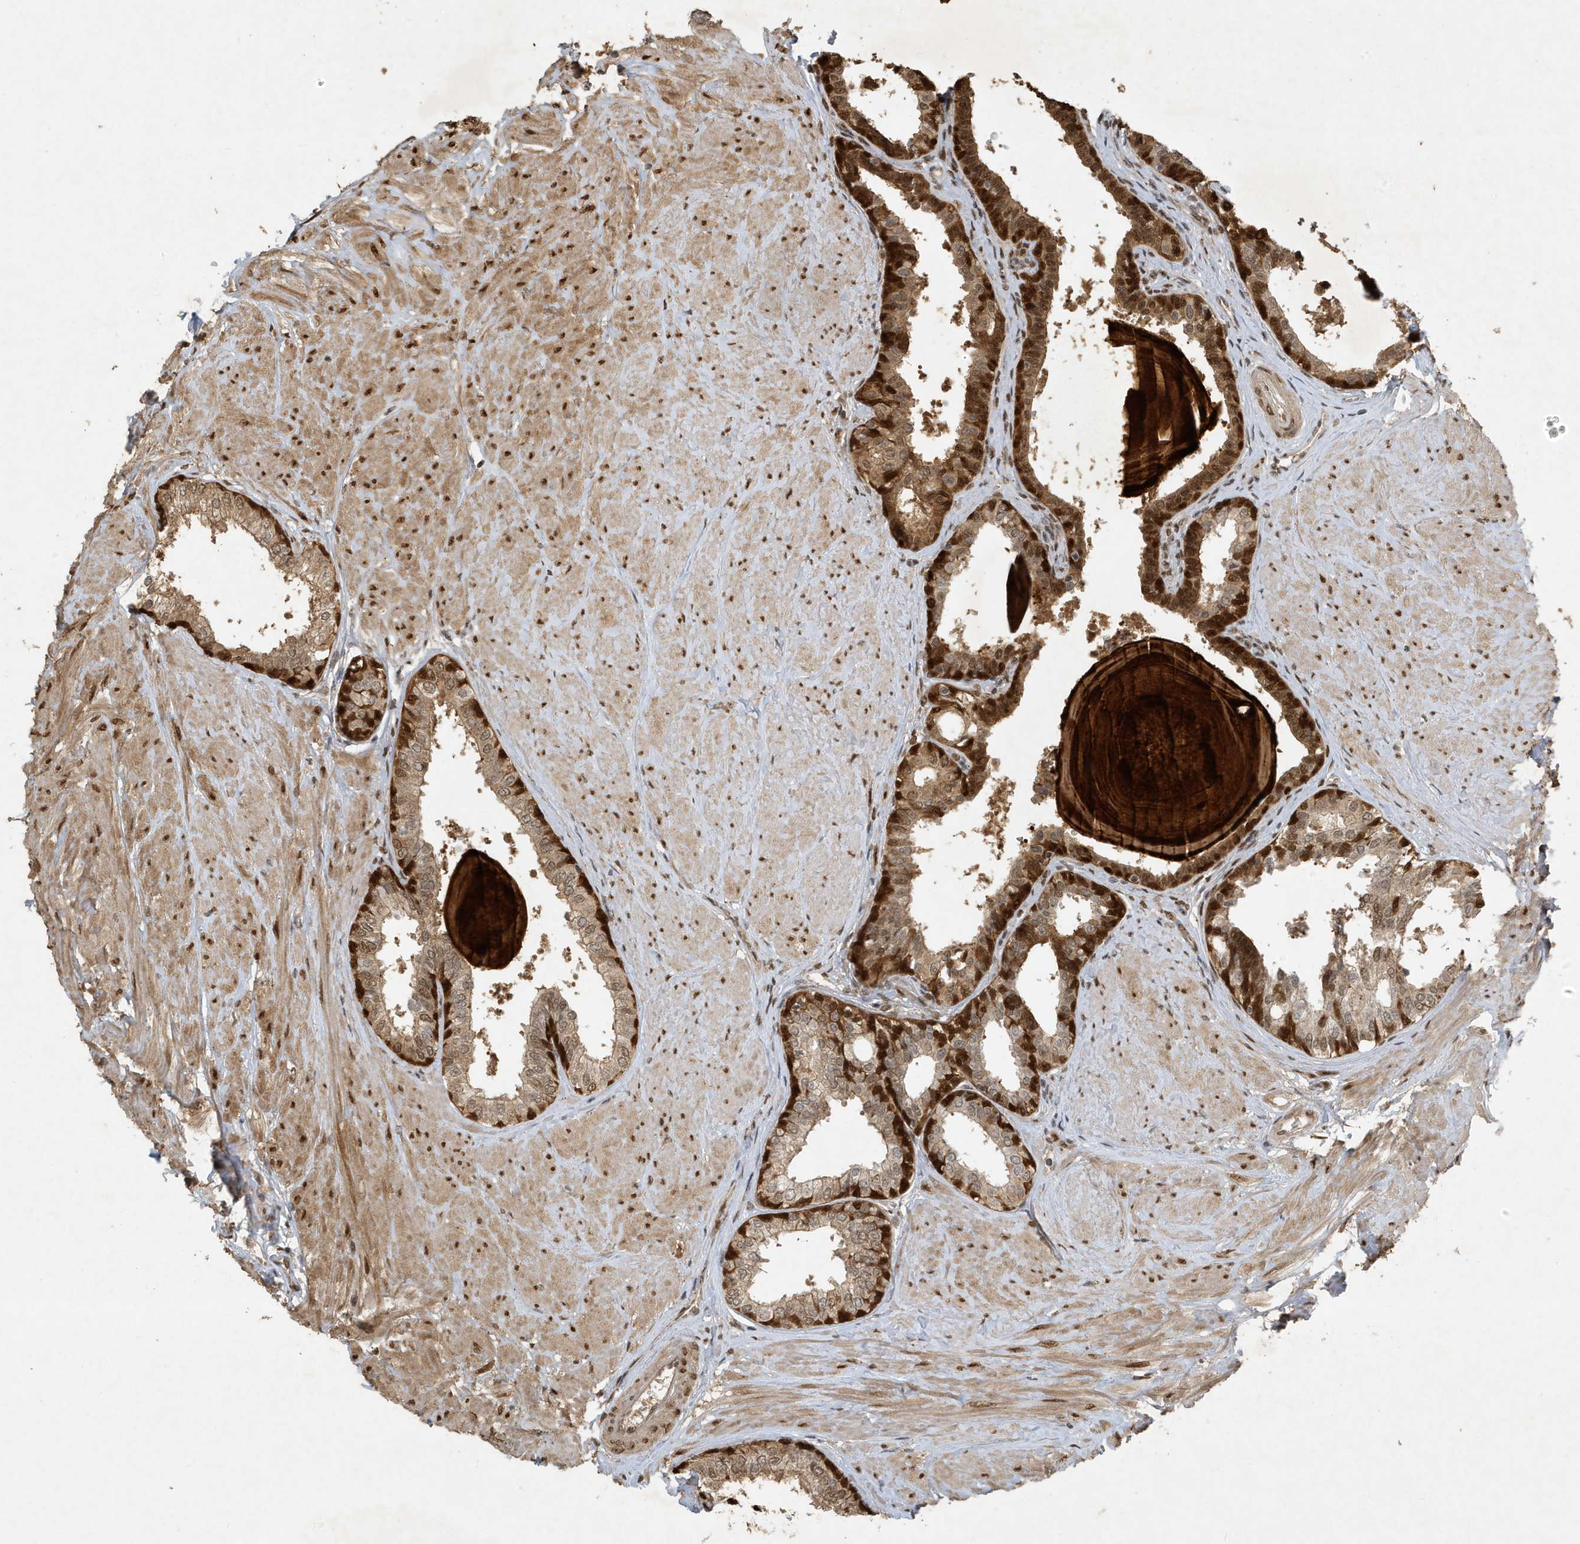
{"staining": {"intensity": "strong", "quantity": "25%-75%", "location": "cytoplasmic/membranous,nuclear"}, "tissue": "prostate", "cell_type": "Glandular cells", "image_type": "normal", "snomed": [{"axis": "morphology", "description": "Normal tissue, NOS"}, {"axis": "topography", "description": "Prostate"}], "caption": "Prostate stained with a brown dye shows strong cytoplasmic/membranous,nuclear positive positivity in approximately 25%-75% of glandular cells.", "gene": "HSPA1A", "patient": {"sex": "male", "age": 48}}